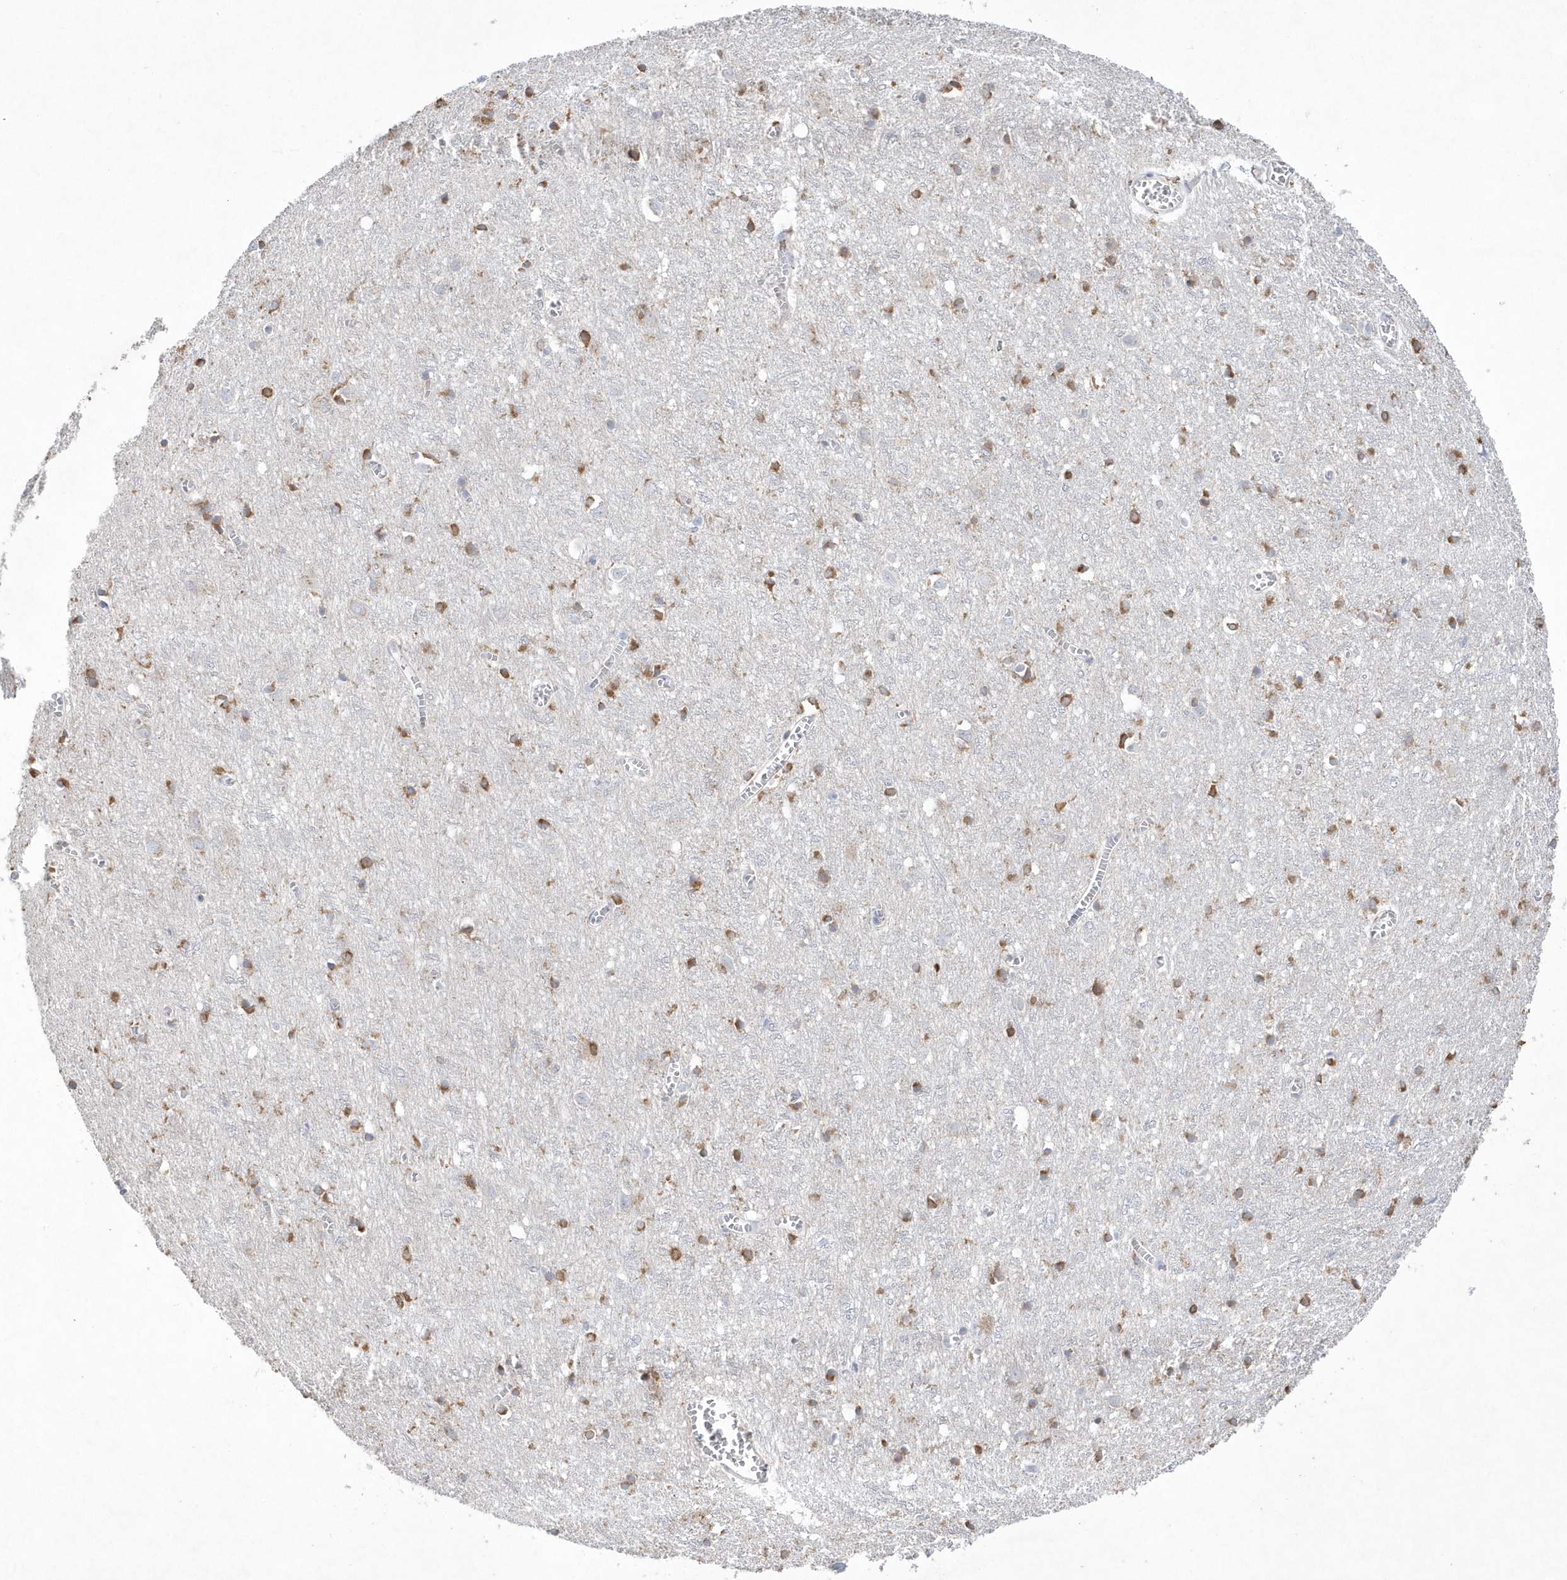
{"staining": {"intensity": "moderate", "quantity": "25%-75%", "location": "cytoplasmic/membranous"}, "tissue": "cerebral cortex", "cell_type": "Endothelial cells", "image_type": "normal", "snomed": [{"axis": "morphology", "description": "Normal tissue, NOS"}, {"axis": "topography", "description": "Cerebral cortex"}], "caption": "IHC histopathology image of benign cerebral cortex stained for a protein (brown), which demonstrates medium levels of moderate cytoplasmic/membranous expression in approximately 25%-75% of endothelial cells.", "gene": "TMEM132B", "patient": {"sex": "female", "age": 64}}